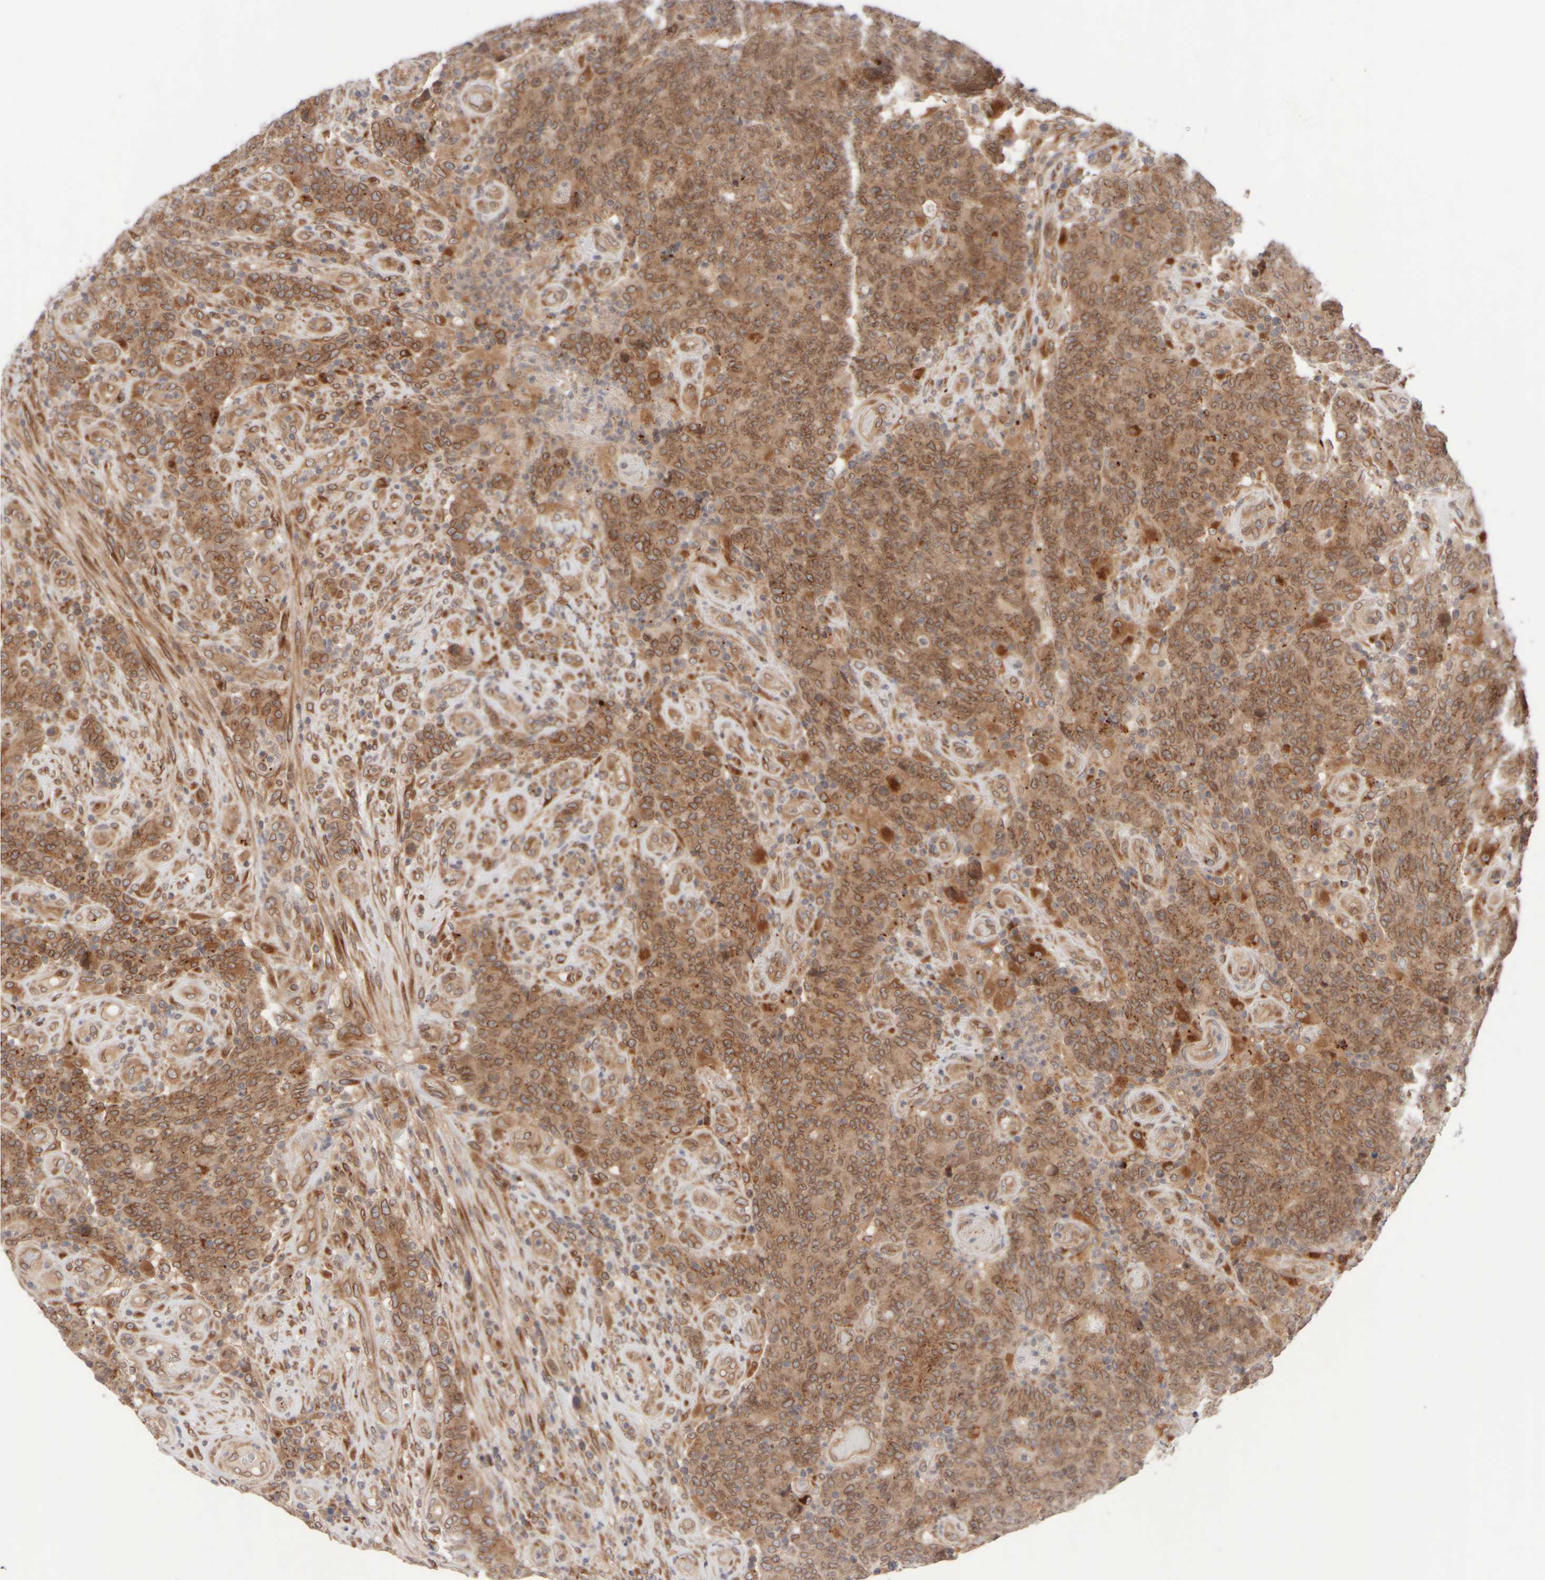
{"staining": {"intensity": "moderate", "quantity": ">75%", "location": "cytoplasmic/membranous"}, "tissue": "colorectal cancer", "cell_type": "Tumor cells", "image_type": "cancer", "snomed": [{"axis": "morphology", "description": "Normal tissue, NOS"}, {"axis": "morphology", "description": "Adenocarcinoma, NOS"}, {"axis": "topography", "description": "Colon"}], "caption": "This histopathology image reveals IHC staining of human colorectal cancer, with medium moderate cytoplasmic/membranous positivity in approximately >75% of tumor cells.", "gene": "GCN1", "patient": {"sex": "female", "age": 75}}